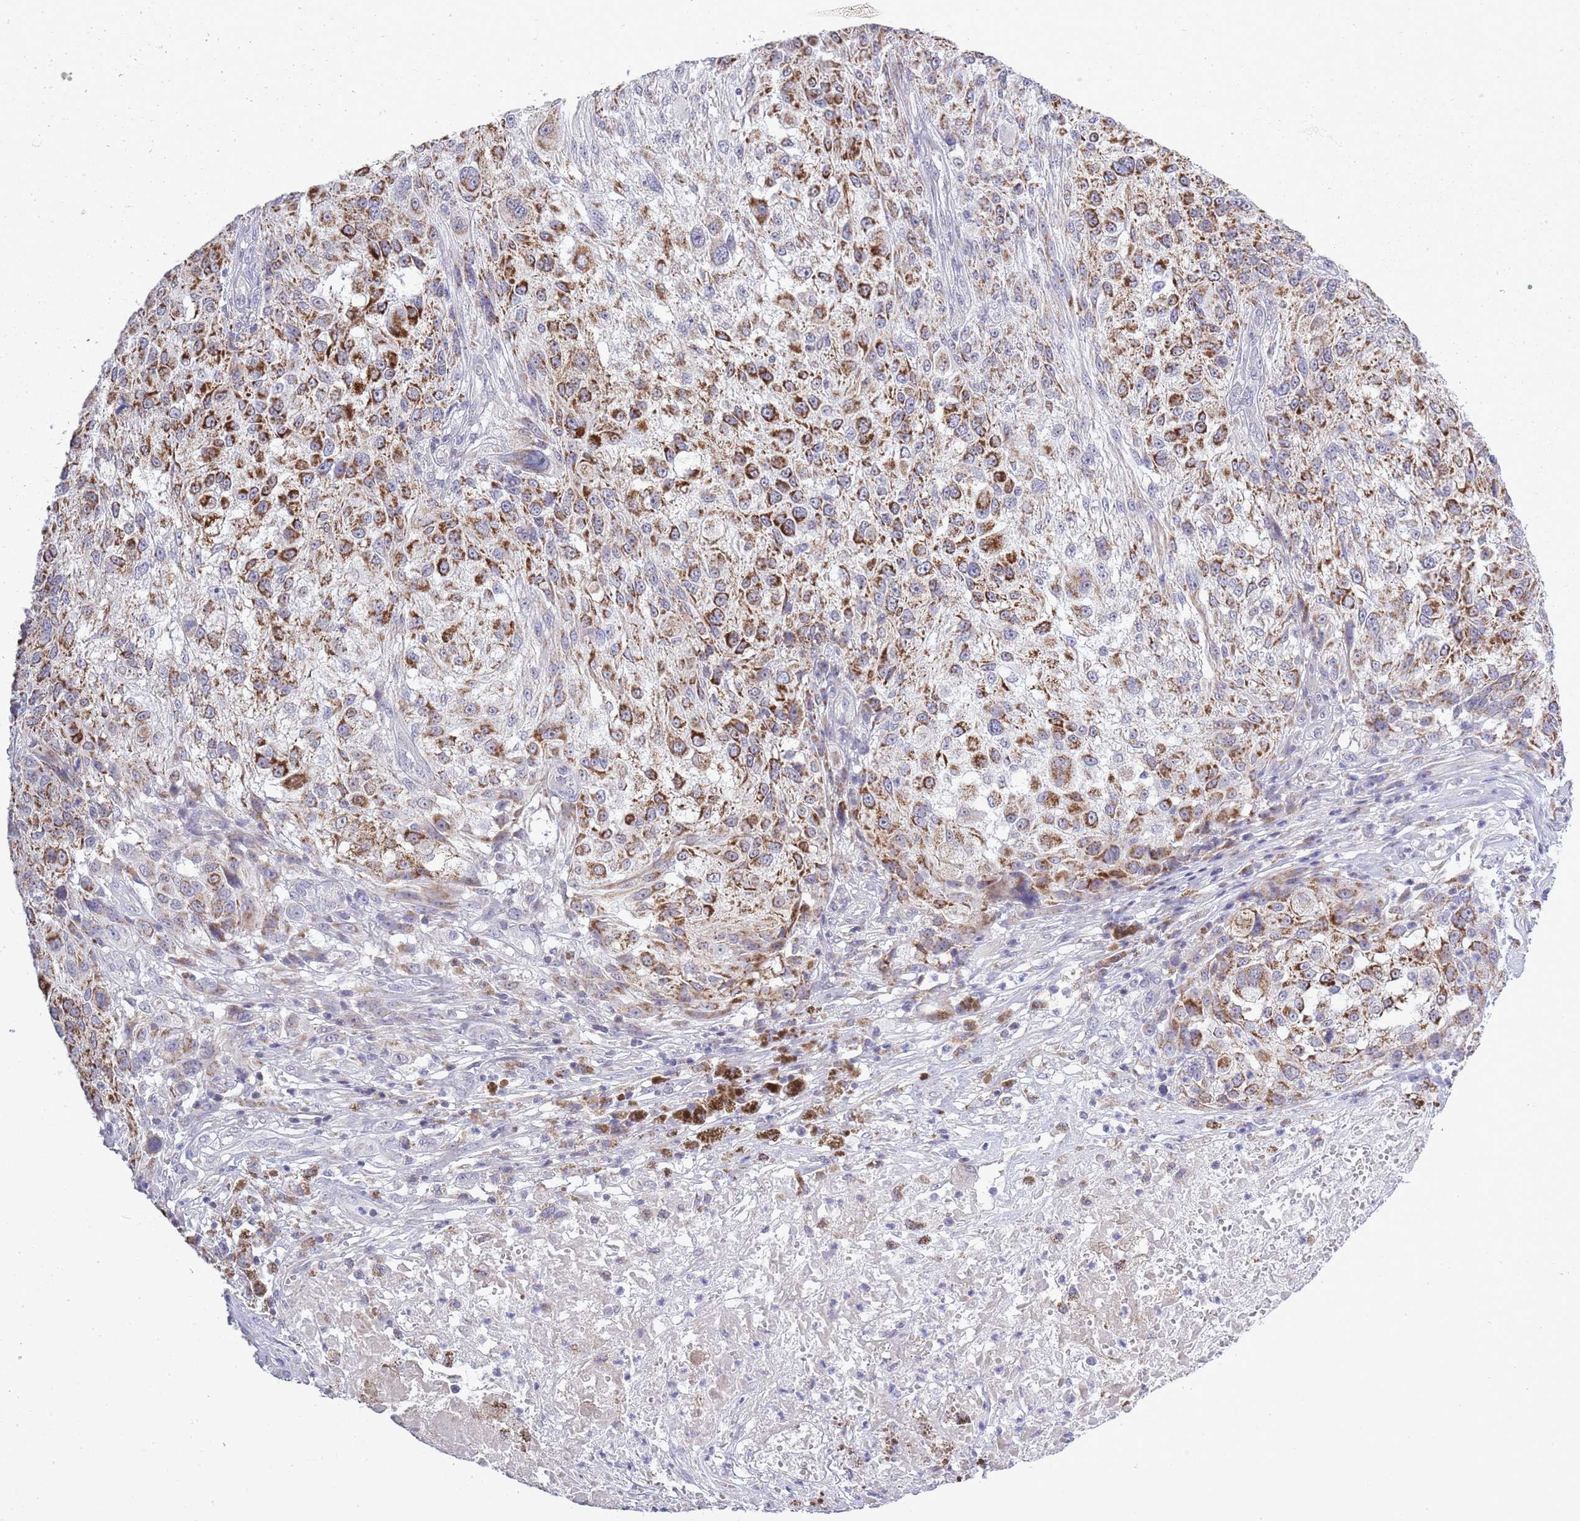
{"staining": {"intensity": "moderate", "quantity": ">75%", "location": "cytoplasmic/membranous"}, "tissue": "melanoma", "cell_type": "Tumor cells", "image_type": "cancer", "snomed": [{"axis": "morphology", "description": "Normal morphology"}, {"axis": "morphology", "description": "Malignant melanoma, NOS"}, {"axis": "topography", "description": "Skin"}], "caption": "Malignant melanoma stained for a protein (brown) reveals moderate cytoplasmic/membranous positive positivity in about >75% of tumor cells.", "gene": "ZBTB24", "patient": {"sex": "female", "age": 72}}